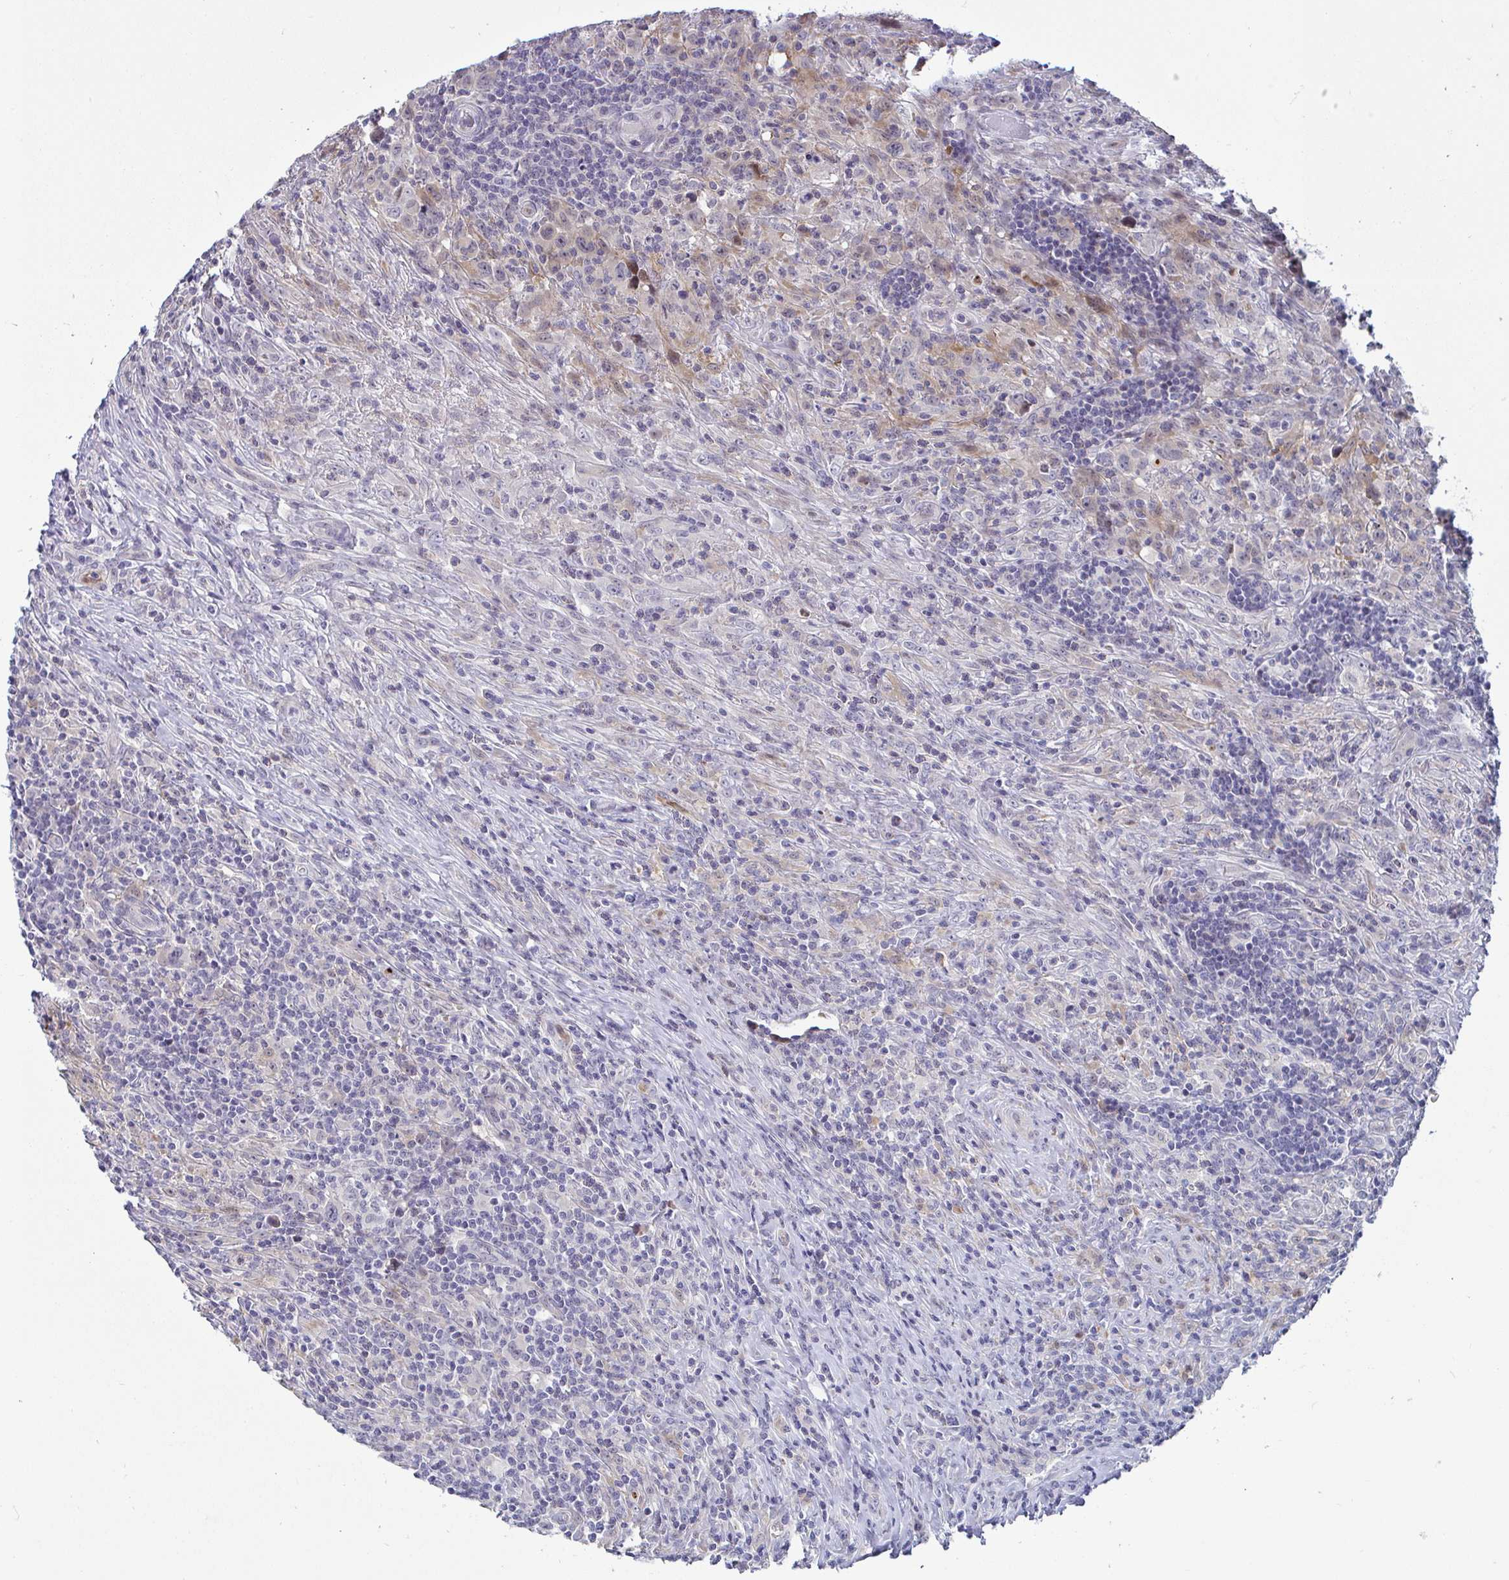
{"staining": {"intensity": "negative", "quantity": "none", "location": "none"}, "tissue": "lymphoma", "cell_type": "Tumor cells", "image_type": "cancer", "snomed": [{"axis": "morphology", "description": "Hodgkin's disease, NOS"}, {"axis": "topography", "description": "Lymph node"}], "caption": "Immunohistochemistry (IHC) image of neoplastic tissue: lymphoma stained with DAB (3,3'-diaminobenzidine) demonstrates no significant protein positivity in tumor cells.", "gene": "GSTM1", "patient": {"sex": "female", "age": 18}}